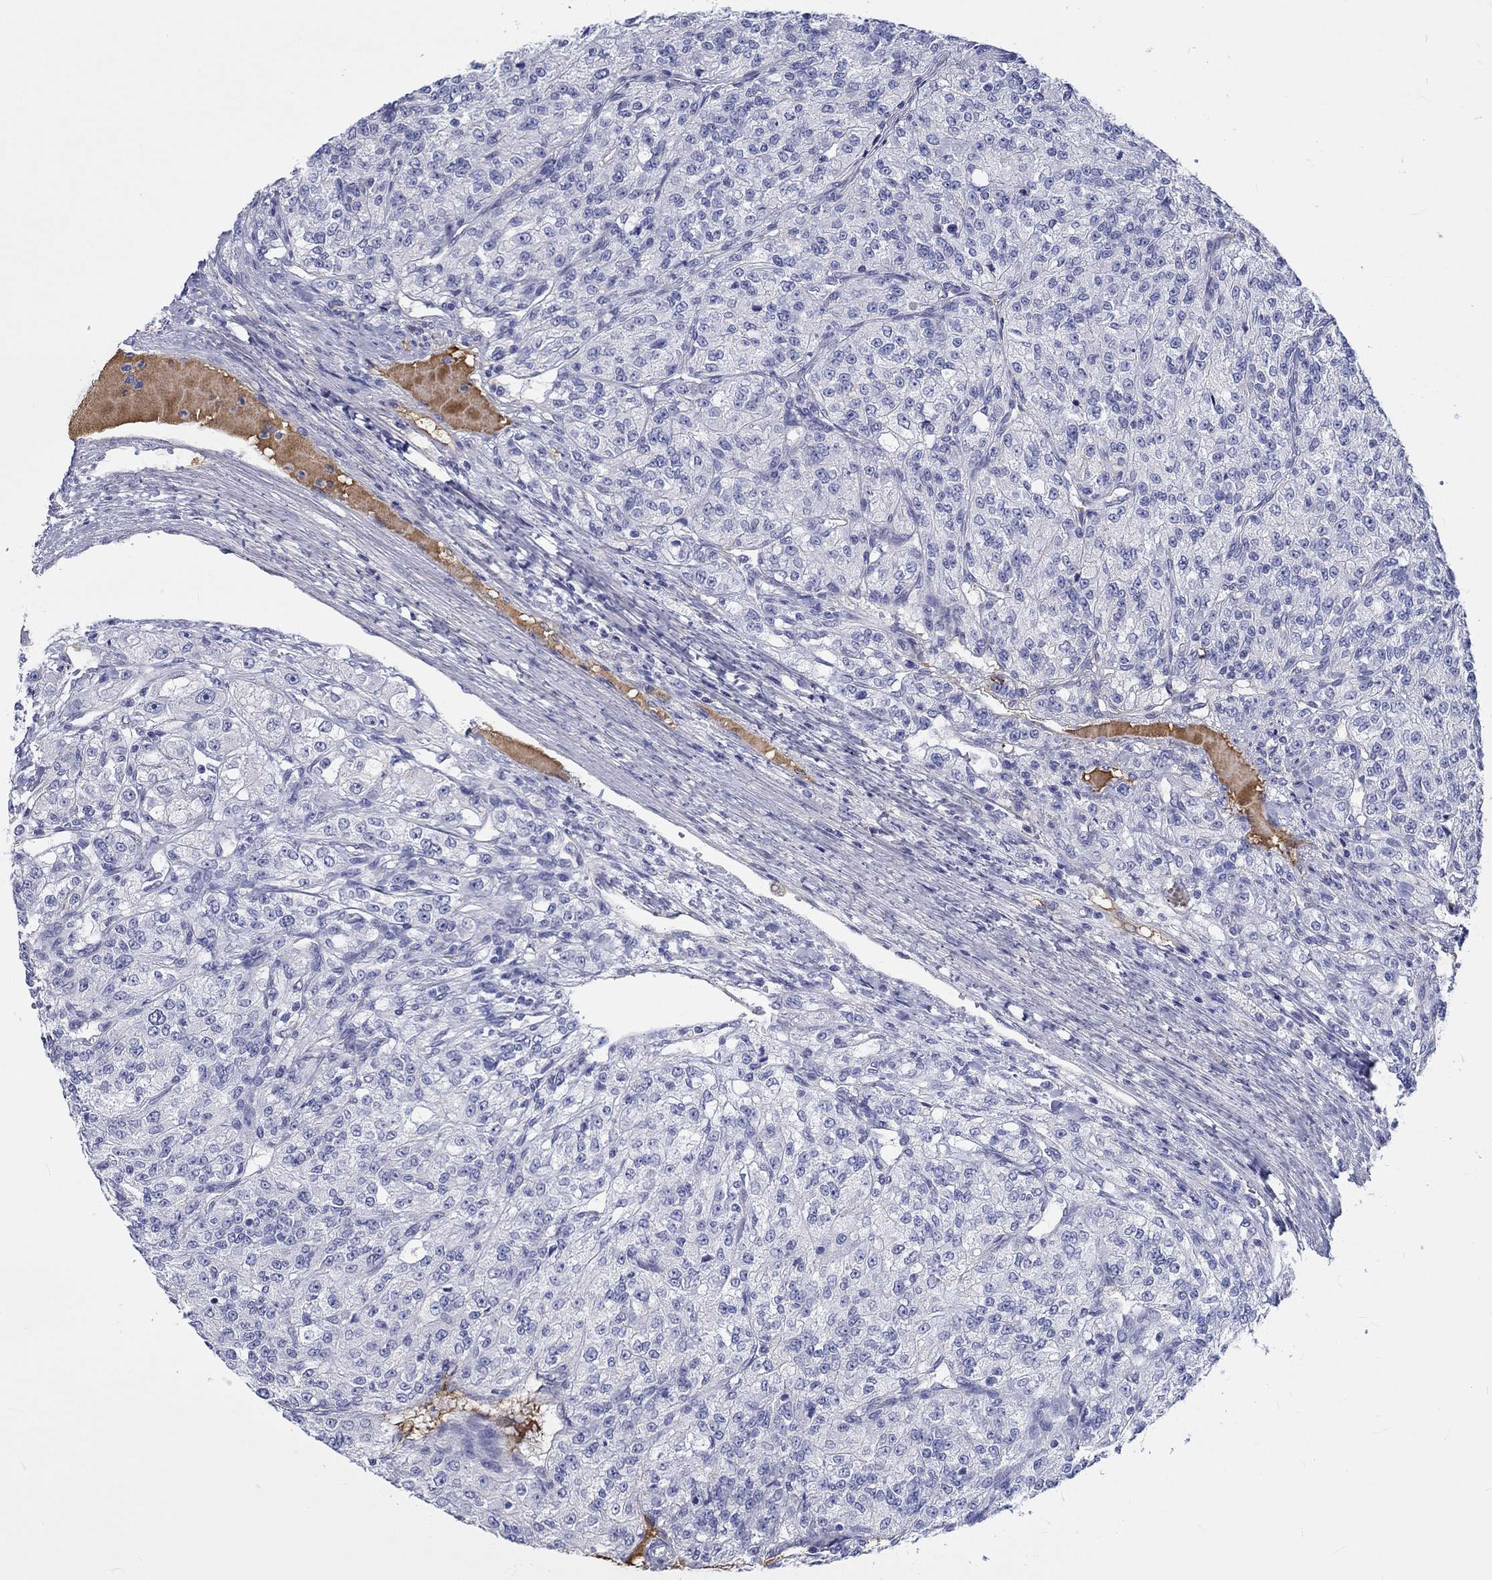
{"staining": {"intensity": "negative", "quantity": "none", "location": "none"}, "tissue": "renal cancer", "cell_type": "Tumor cells", "image_type": "cancer", "snomed": [{"axis": "morphology", "description": "Adenocarcinoma, NOS"}, {"axis": "topography", "description": "Kidney"}], "caption": "This is an immunohistochemistry (IHC) histopathology image of human adenocarcinoma (renal). There is no expression in tumor cells.", "gene": "CDY2B", "patient": {"sex": "female", "age": 63}}